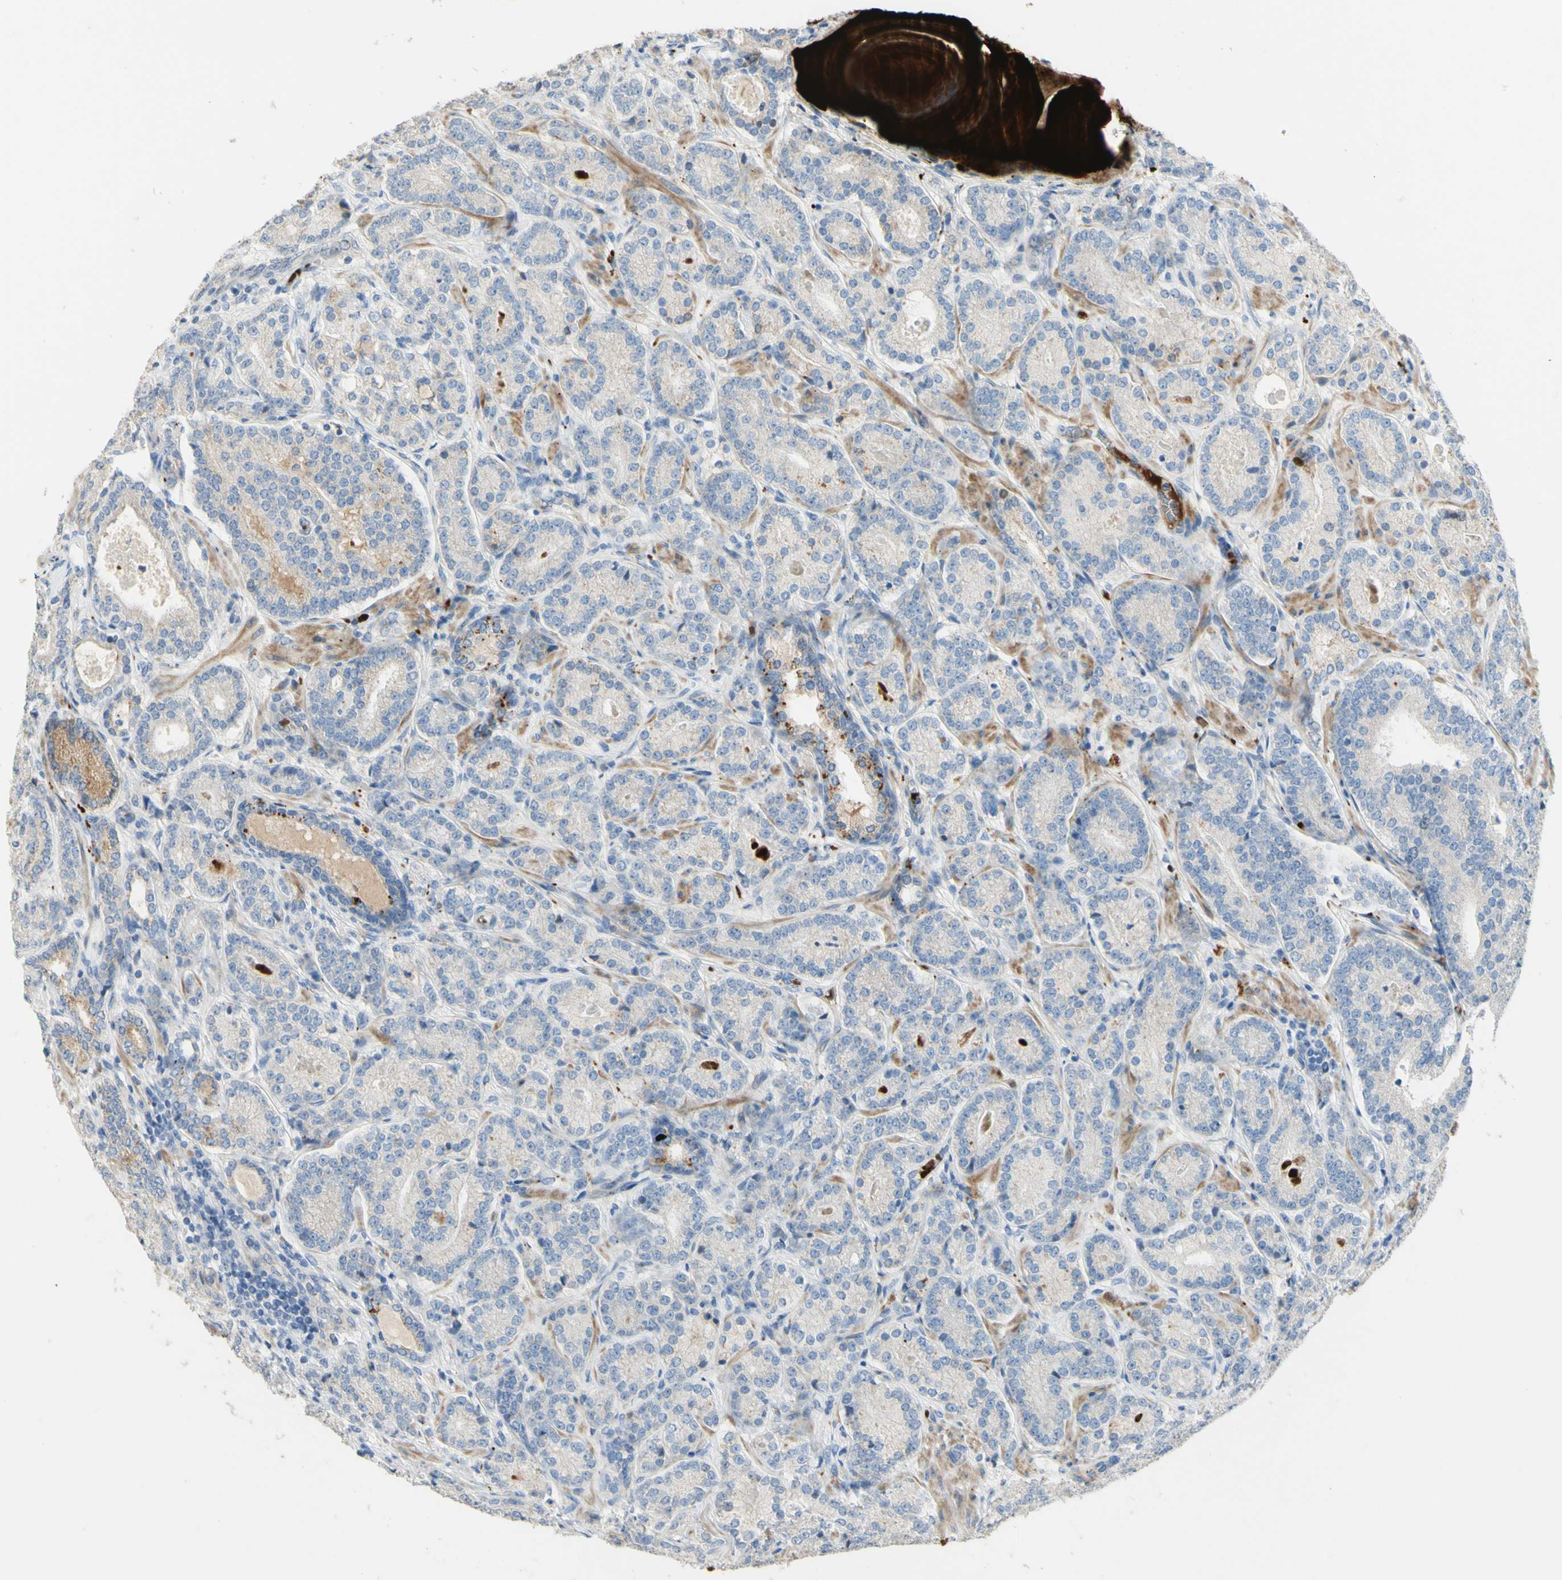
{"staining": {"intensity": "weak", "quantity": "<25%", "location": "cytoplasmic/membranous"}, "tissue": "prostate cancer", "cell_type": "Tumor cells", "image_type": "cancer", "snomed": [{"axis": "morphology", "description": "Adenocarcinoma, High grade"}, {"axis": "topography", "description": "Prostate"}], "caption": "This photomicrograph is of prostate cancer (adenocarcinoma (high-grade)) stained with immunohistochemistry to label a protein in brown with the nuclei are counter-stained blue. There is no staining in tumor cells.", "gene": "GAN", "patient": {"sex": "male", "age": 61}}